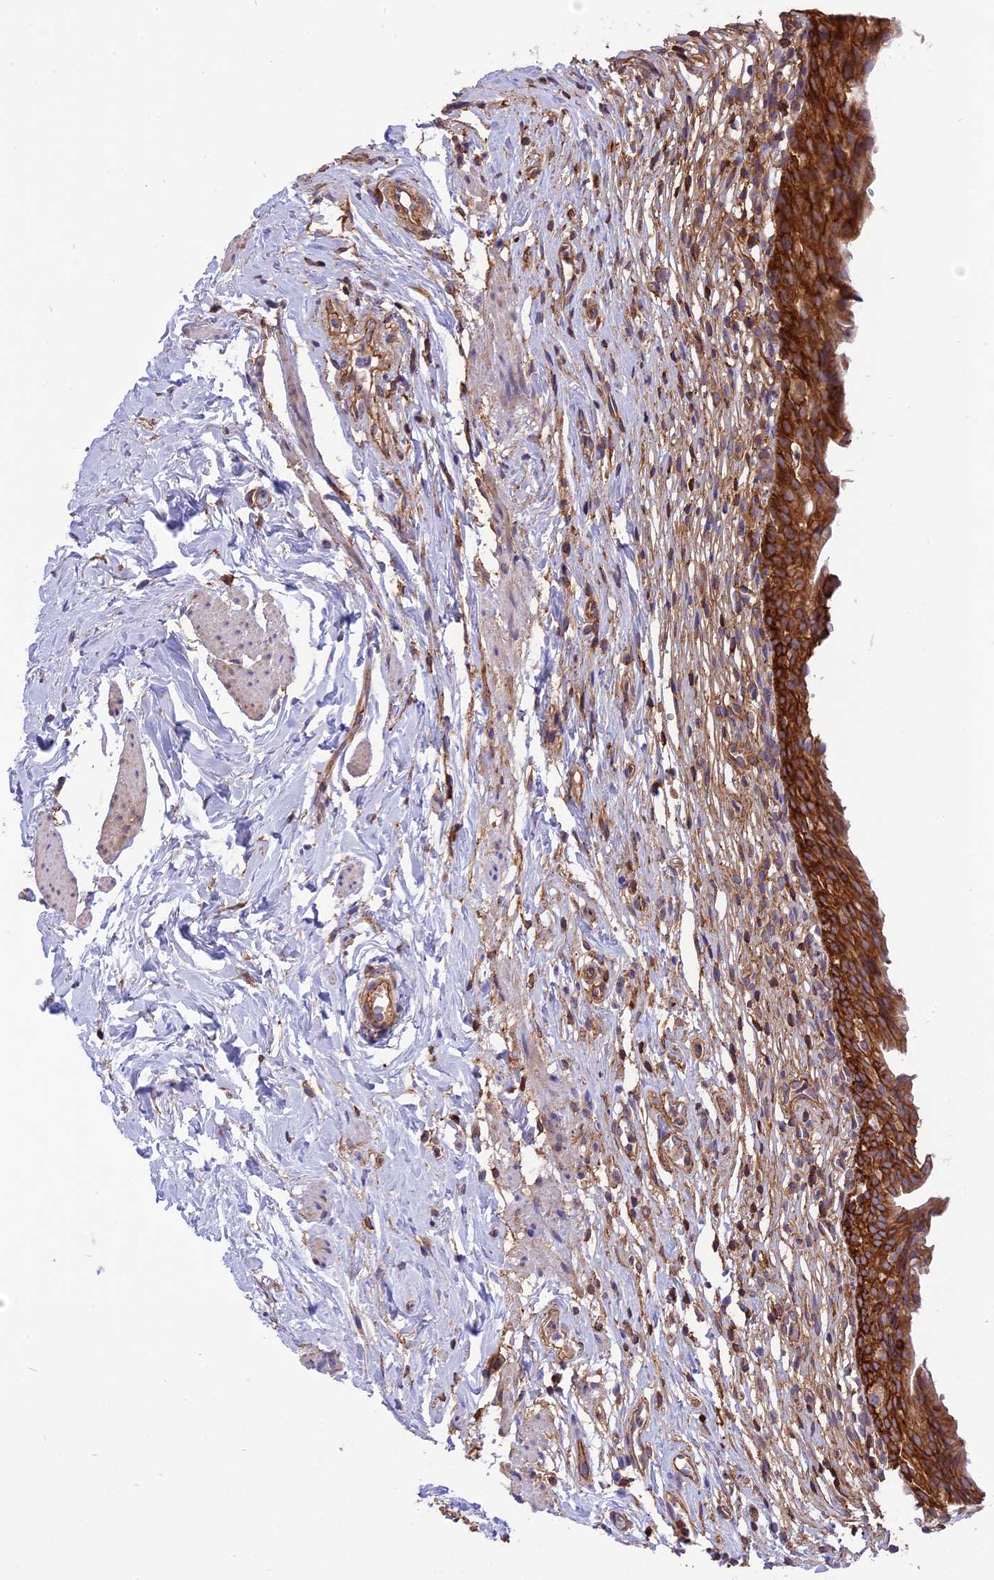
{"staining": {"intensity": "strong", "quantity": ">75%", "location": "cytoplasmic/membranous"}, "tissue": "urinary bladder", "cell_type": "Urothelial cells", "image_type": "normal", "snomed": [{"axis": "morphology", "description": "Normal tissue, NOS"}, {"axis": "morphology", "description": "Inflammation, NOS"}, {"axis": "topography", "description": "Urinary bladder"}], "caption": "Brown immunohistochemical staining in benign human urinary bladder reveals strong cytoplasmic/membranous expression in approximately >75% of urothelial cells.", "gene": "SEPTIN9", "patient": {"sex": "male", "age": 63}}